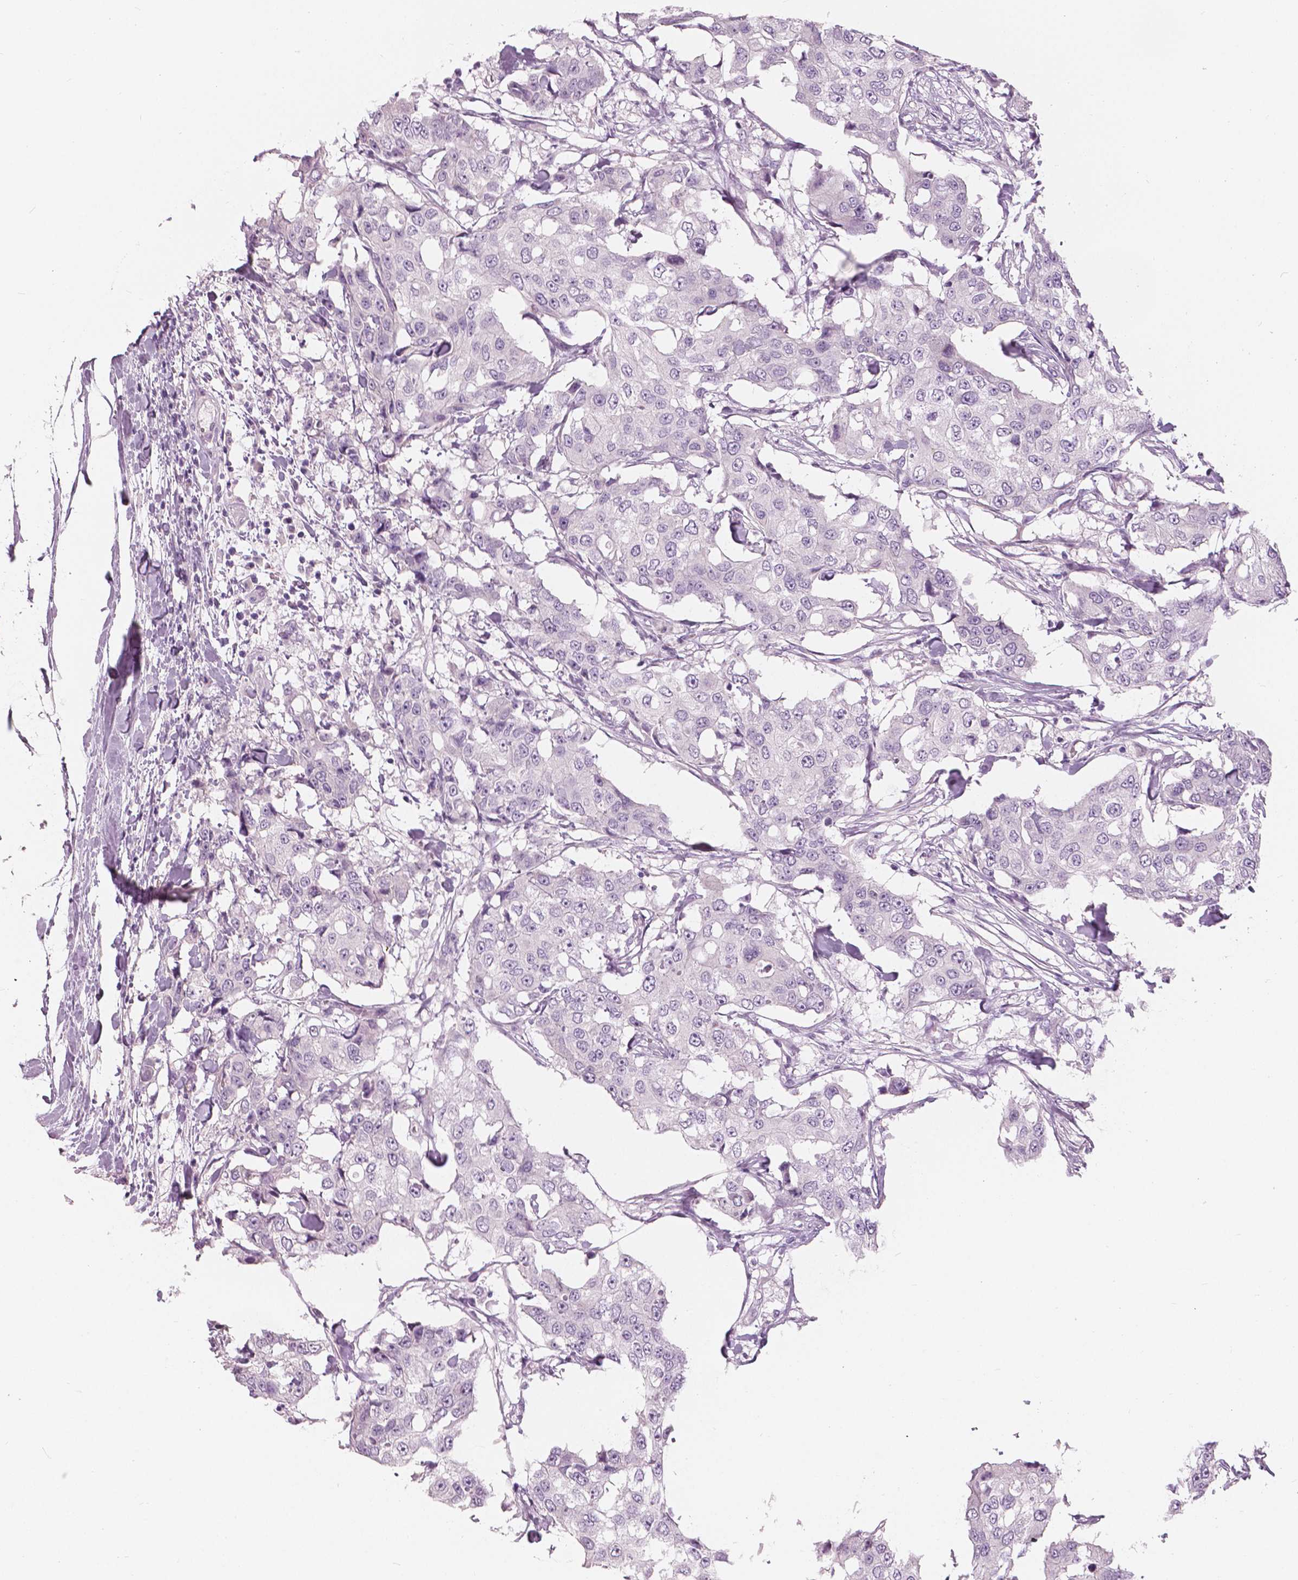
{"staining": {"intensity": "negative", "quantity": "none", "location": "none"}, "tissue": "breast cancer", "cell_type": "Tumor cells", "image_type": "cancer", "snomed": [{"axis": "morphology", "description": "Duct carcinoma"}, {"axis": "topography", "description": "Breast"}], "caption": "The immunohistochemistry photomicrograph has no significant positivity in tumor cells of breast invasive ductal carcinoma tissue.", "gene": "SLC24A1", "patient": {"sex": "female", "age": 27}}